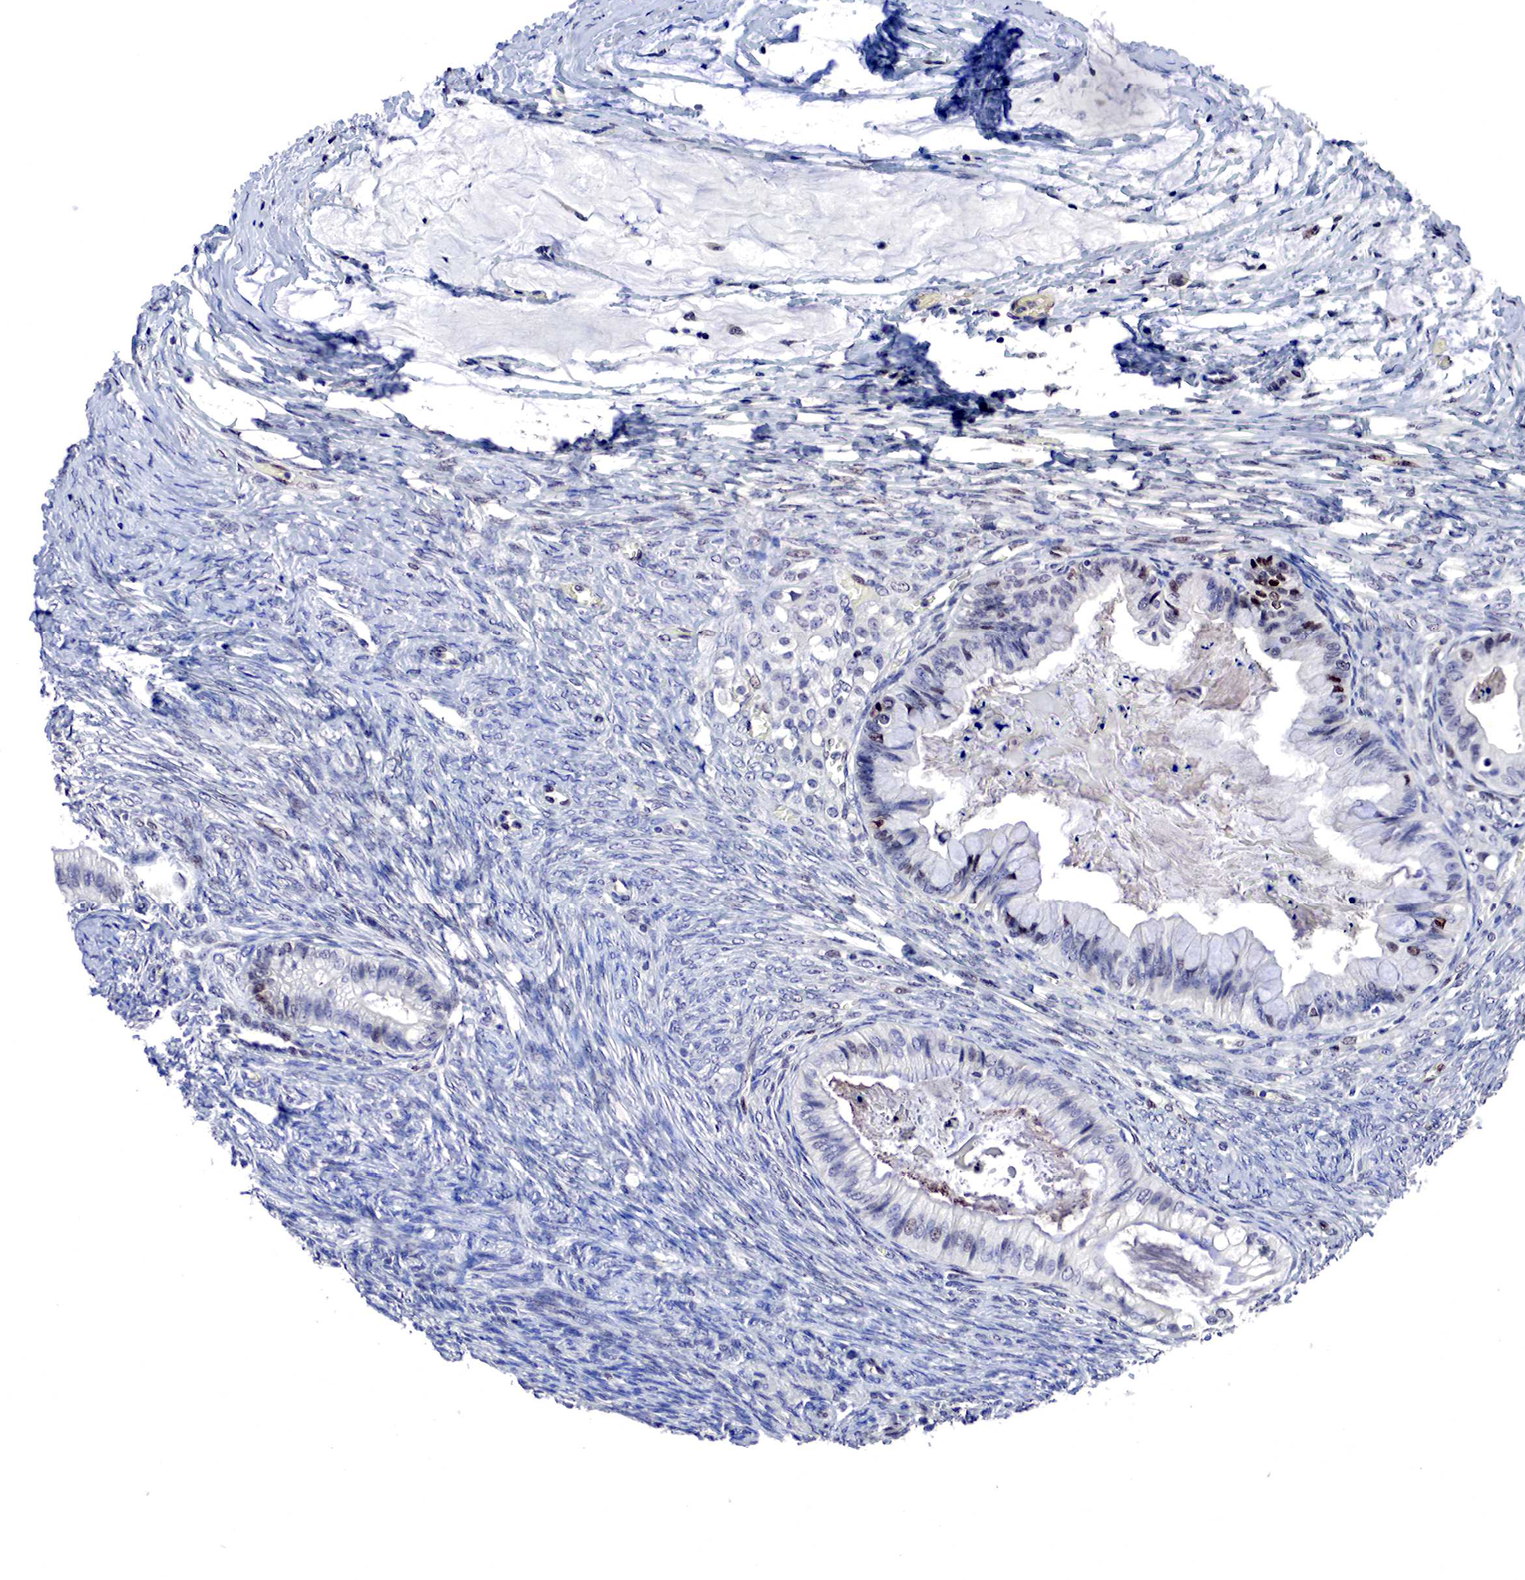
{"staining": {"intensity": "moderate", "quantity": "<25%", "location": "nuclear"}, "tissue": "ovarian cancer", "cell_type": "Tumor cells", "image_type": "cancer", "snomed": [{"axis": "morphology", "description": "Cystadenocarcinoma, mucinous, NOS"}, {"axis": "topography", "description": "Ovary"}], "caption": "Ovarian cancer stained with a brown dye displays moderate nuclear positive expression in about <25% of tumor cells.", "gene": "DACH2", "patient": {"sex": "female", "age": 57}}